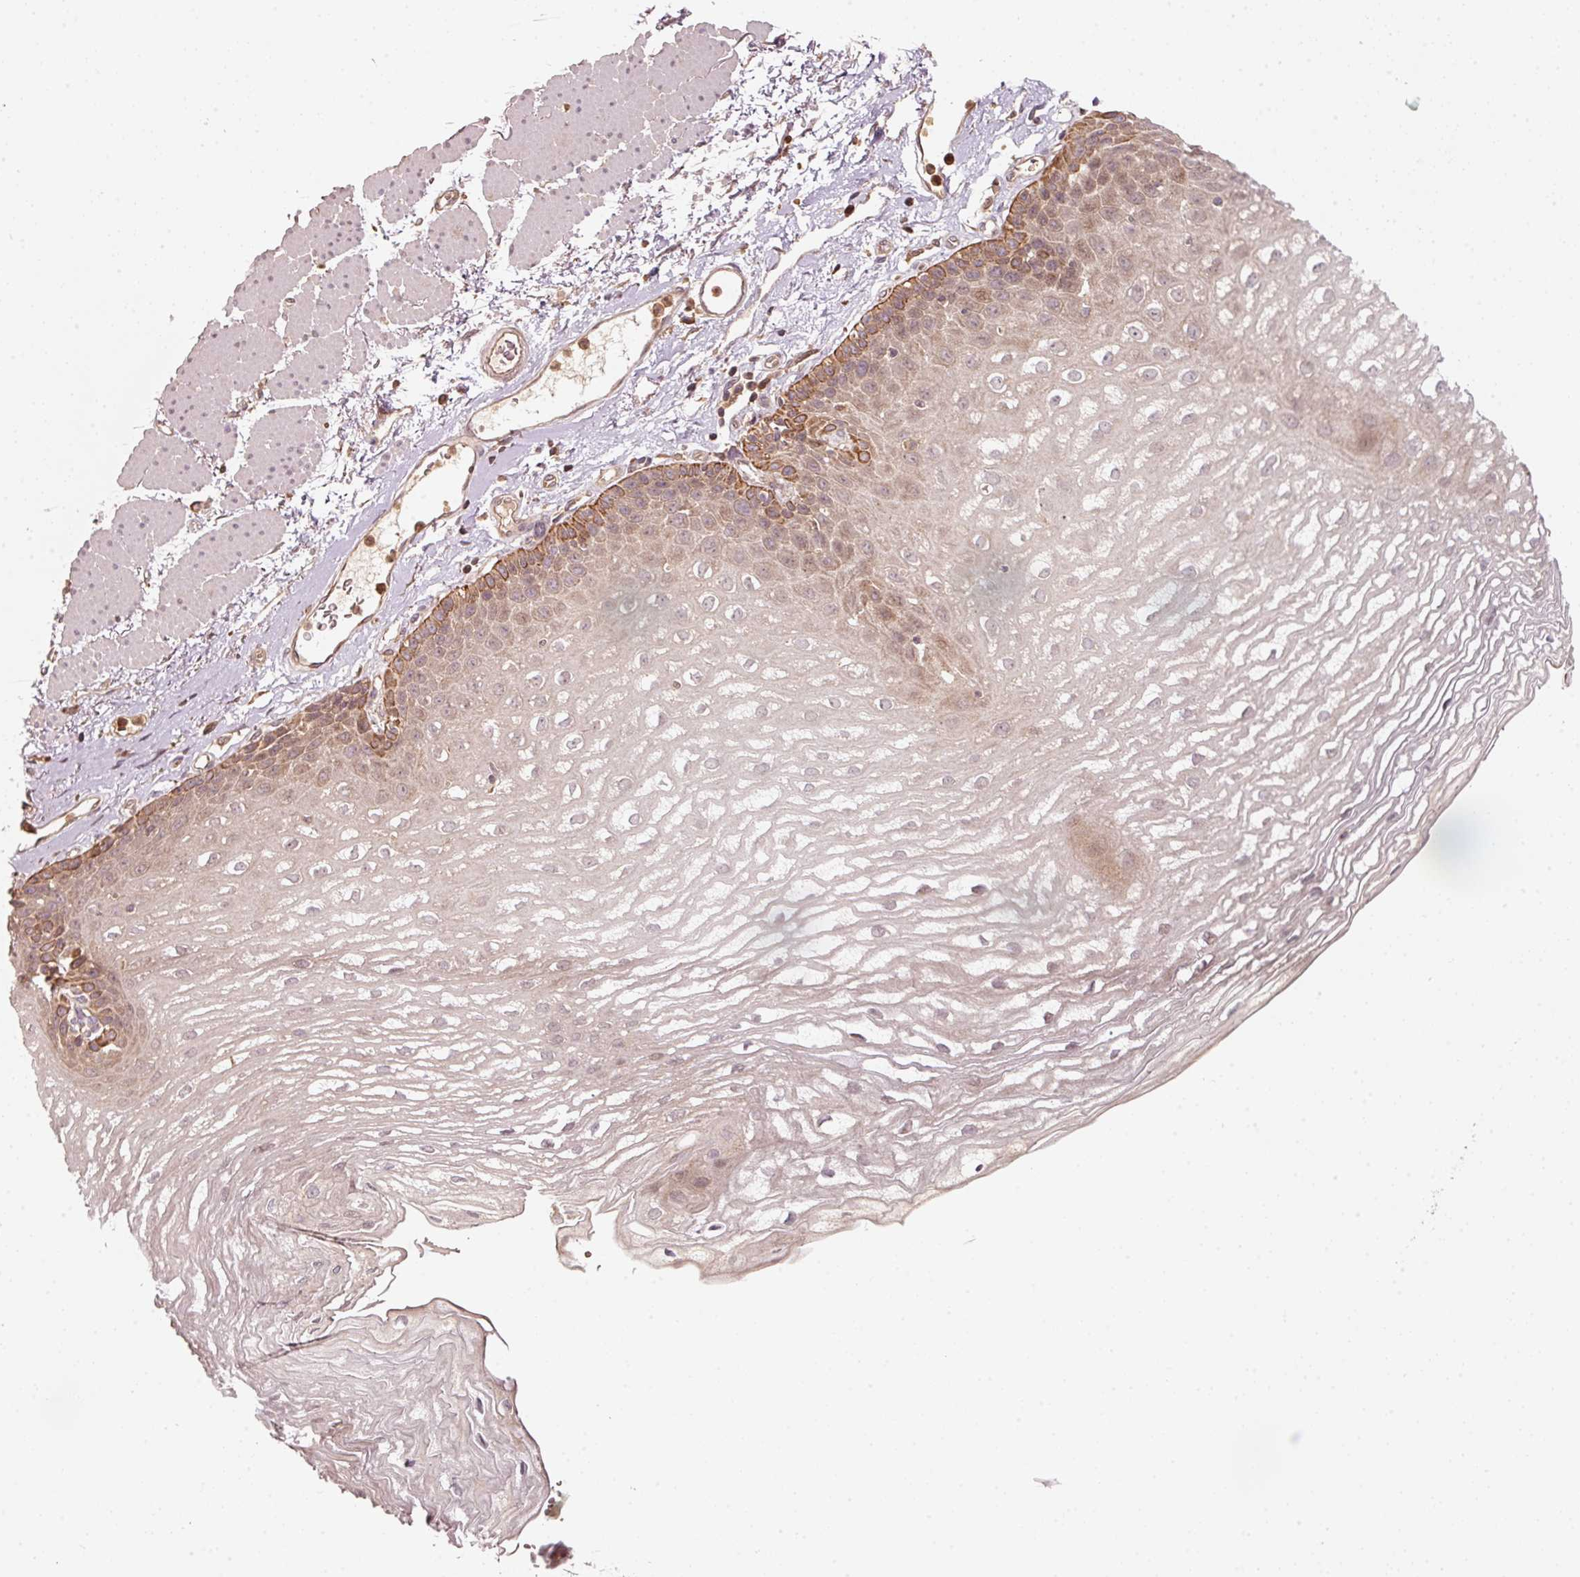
{"staining": {"intensity": "moderate", "quantity": "25%-75%", "location": "cytoplasmic/membranous"}, "tissue": "esophagus", "cell_type": "Squamous epithelial cells", "image_type": "normal", "snomed": [{"axis": "morphology", "description": "Normal tissue, NOS"}, {"axis": "topography", "description": "Esophagus"}], "caption": "Immunohistochemical staining of normal human esophagus displays 25%-75% levels of moderate cytoplasmic/membranous protein expression in about 25%-75% of squamous epithelial cells.", "gene": "RRAS2", "patient": {"sex": "female", "age": 81}}